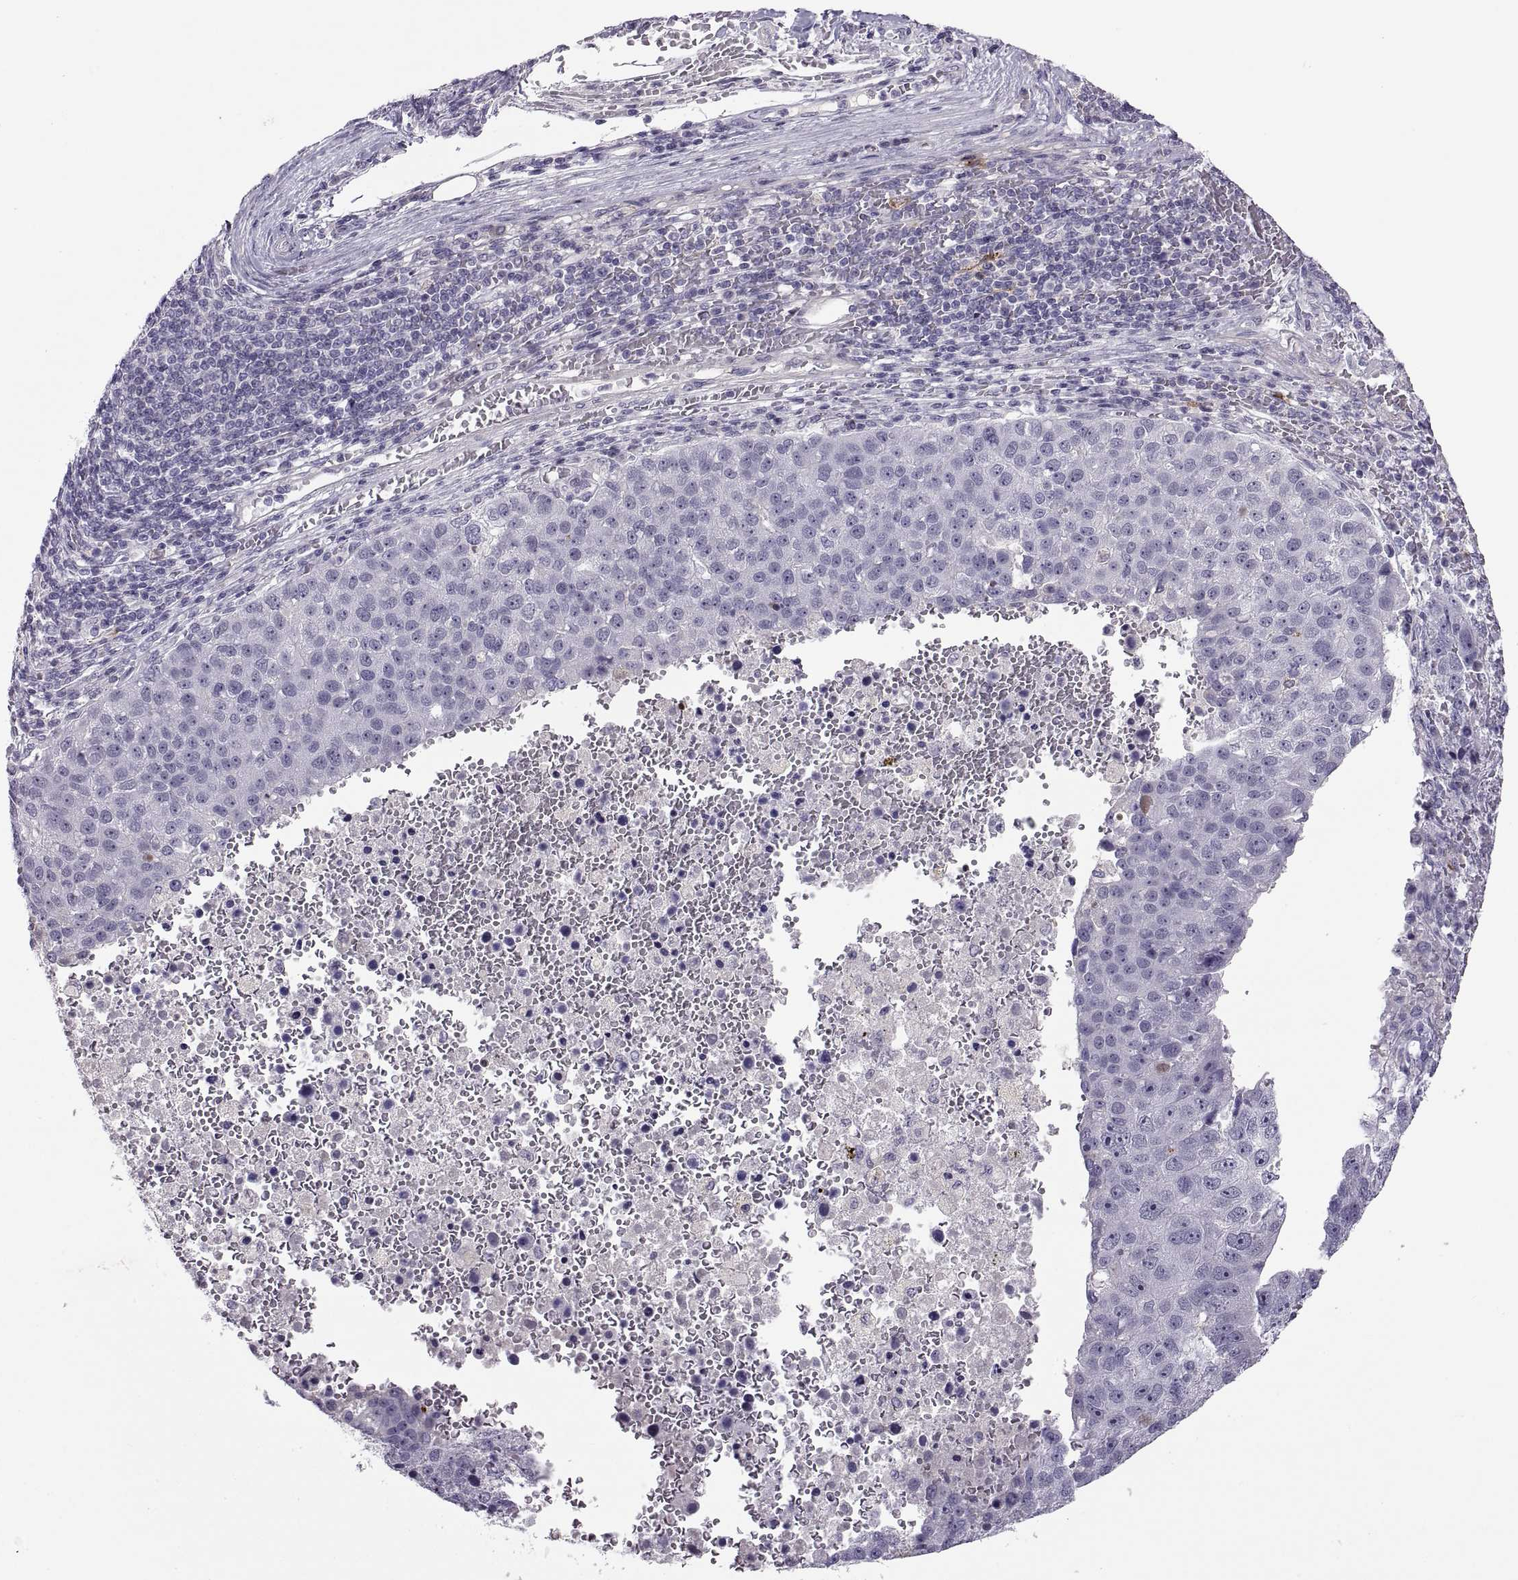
{"staining": {"intensity": "negative", "quantity": "none", "location": "none"}, "tissue": "pancreatic cancer", "cell_type": "Tumor cells", "image_type": "cancer", "snomed": [{"axis": "morphology", "description": "Adenocarcinoma, NOS"}, {"axis": "topography", "description": "Pancreas"}], "caption": "The image shows no significant positivity in tumor cells of pancreatic cancer (adenocarcinoma). (IHC, brightfield microscopy, high magnification).", "gene": "CHCT1", "patient": {"sex": "female", "age": 61}}